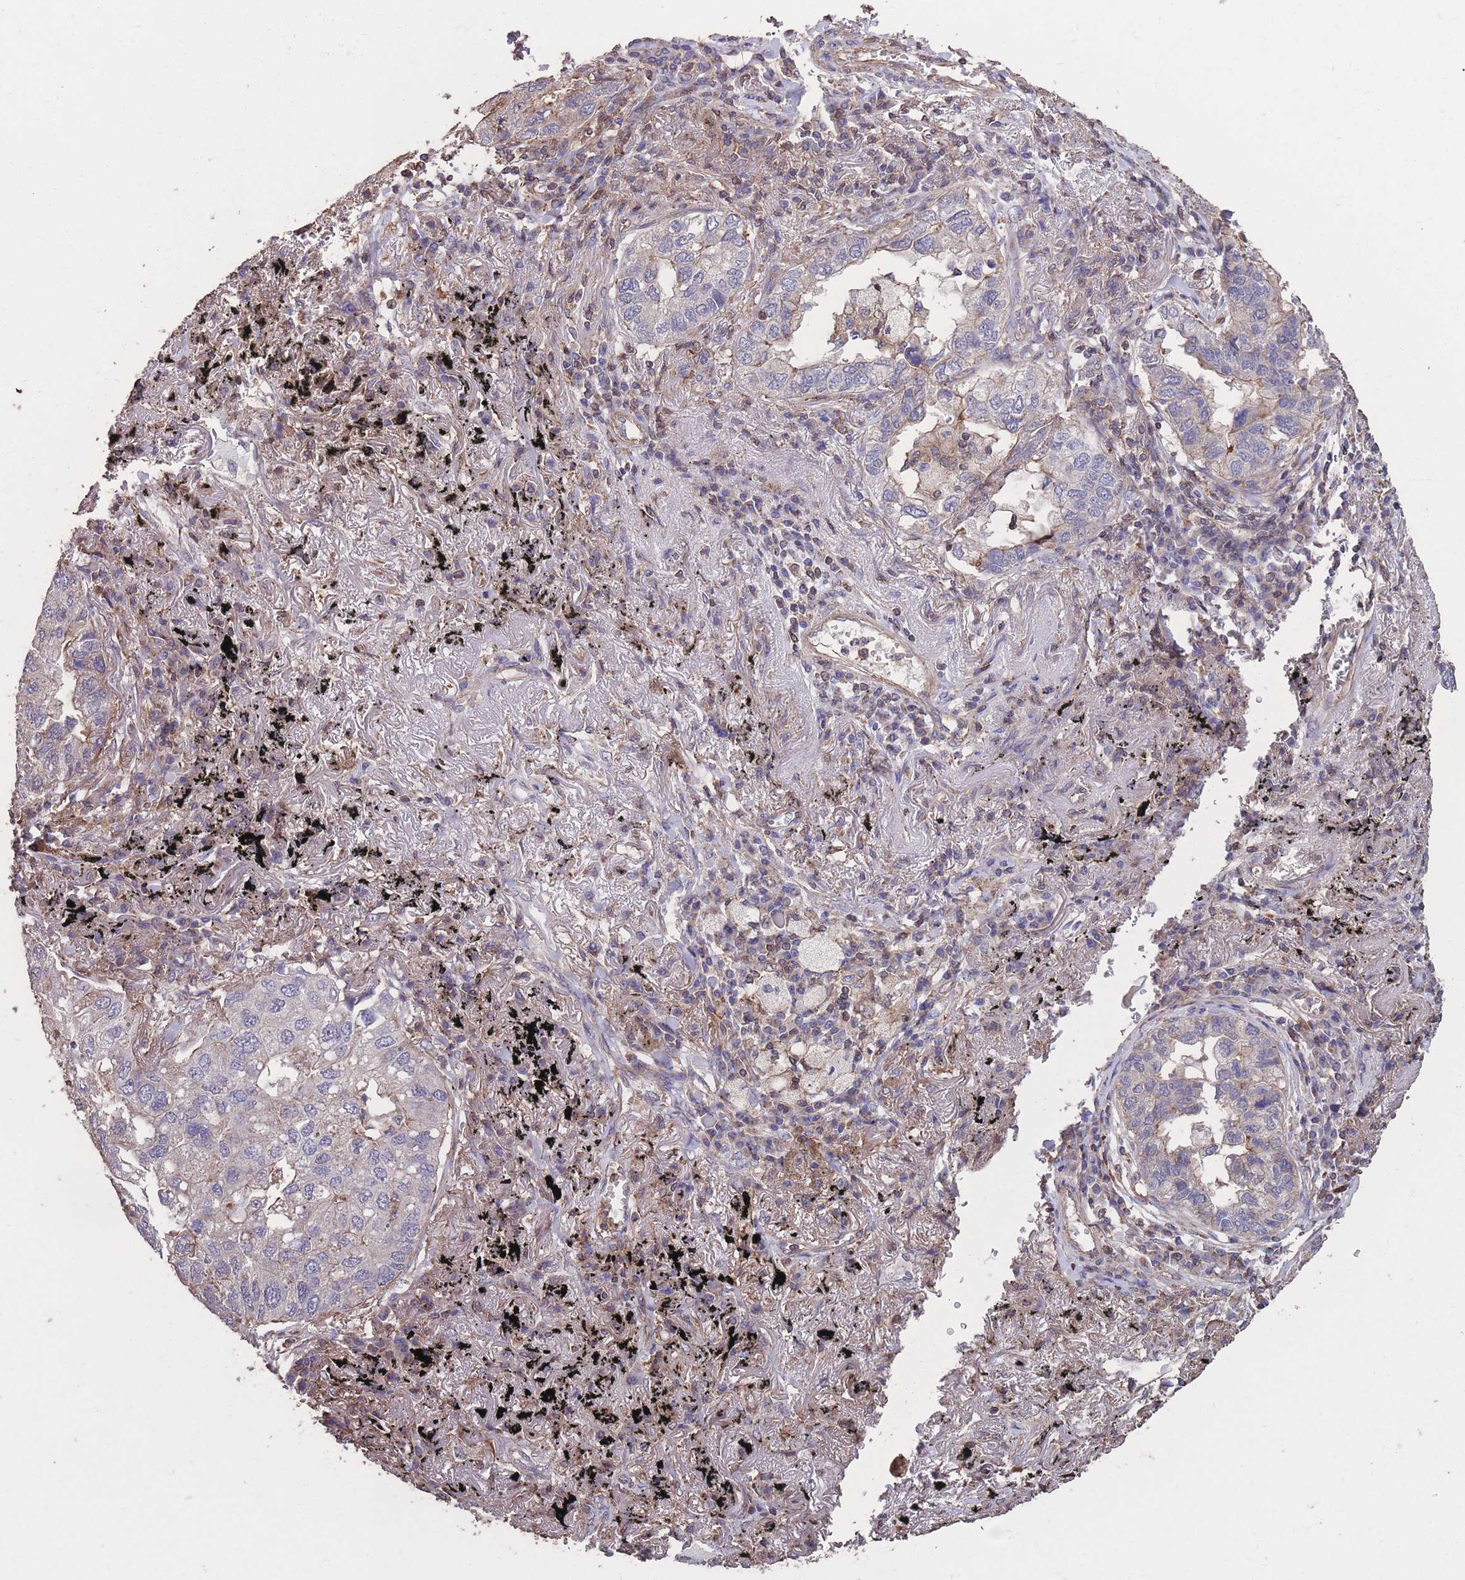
{"staining": {"intensity": "negative", "quantity": "none", "location": "none"}, "tissue": "lung cancer", "cell_type": "Tumor cells", "image_type": "cancer", "snomed": [{"axis": "morphology", "description": "Adenocarcinoma, NOS"}, {"axis": "topography", "description": "Lung"}], "caption": "Histopathology image shows no protein staining in tumor cells of lung adenocarcinoma tissue.", "gene": "NUDT21", "patient": {"sex": "male", "age": 65}}